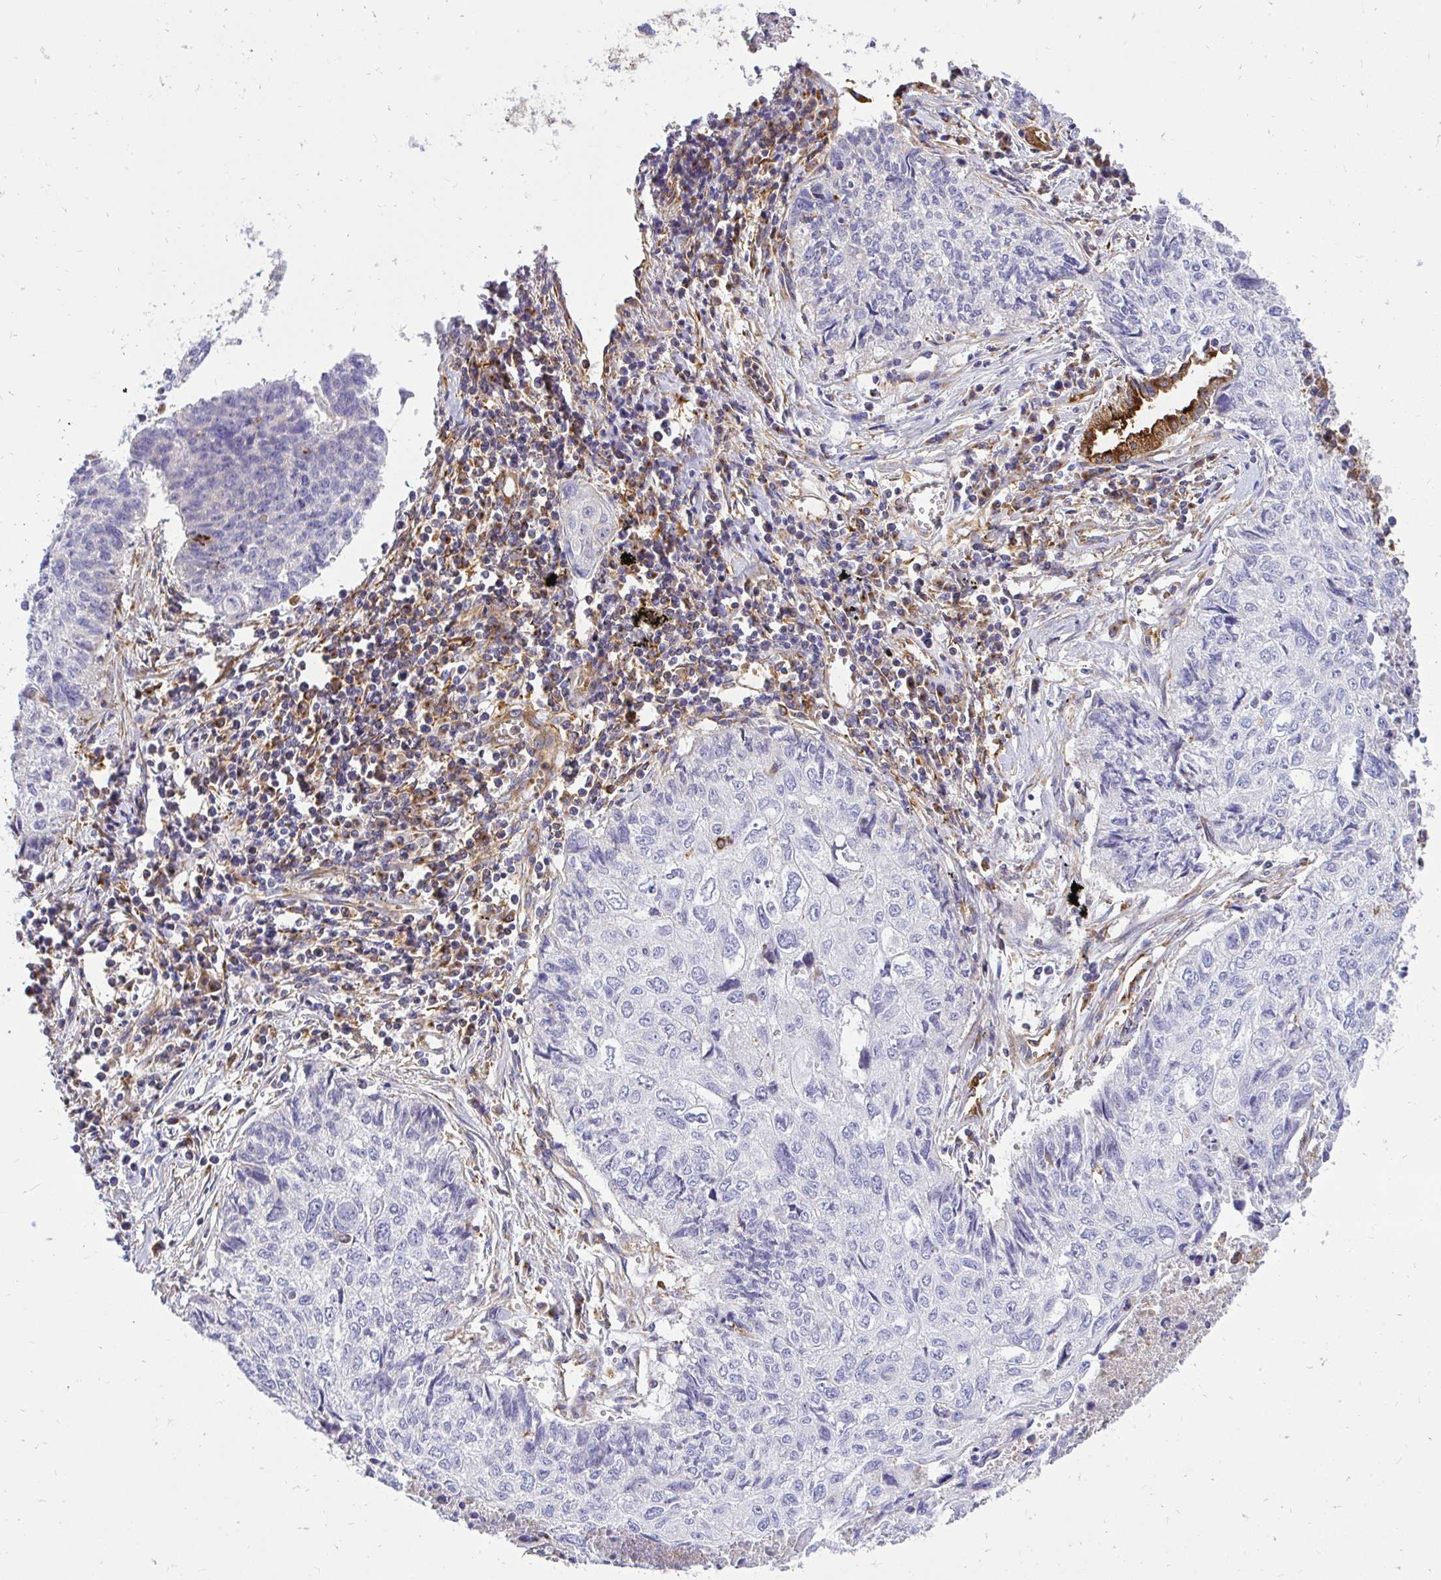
{"staining": {"intensity": "negative", "quantity": "none", "location": "none"}, "tissue": "lung cancer", "cell_type": "Tumor cells", "image_type": "cancer", "snomed": [{"axis": "morphology", "description": "Normal morphology"}, {"axis": "morphology", "description": "Aneuploidy"}, {"axis": "morphology", "description": "Squamous cell carcinoma, NOS"}, {"axis": "topography", "description": "Lymph node"}, {"axis": "topography", "description": "Lung"}], "caption": "Tumor cells are negative for brown protein staining in lung aneuploidy.", "gene": "ABCB10", "patient": {"sex": "female", "age": 76}}